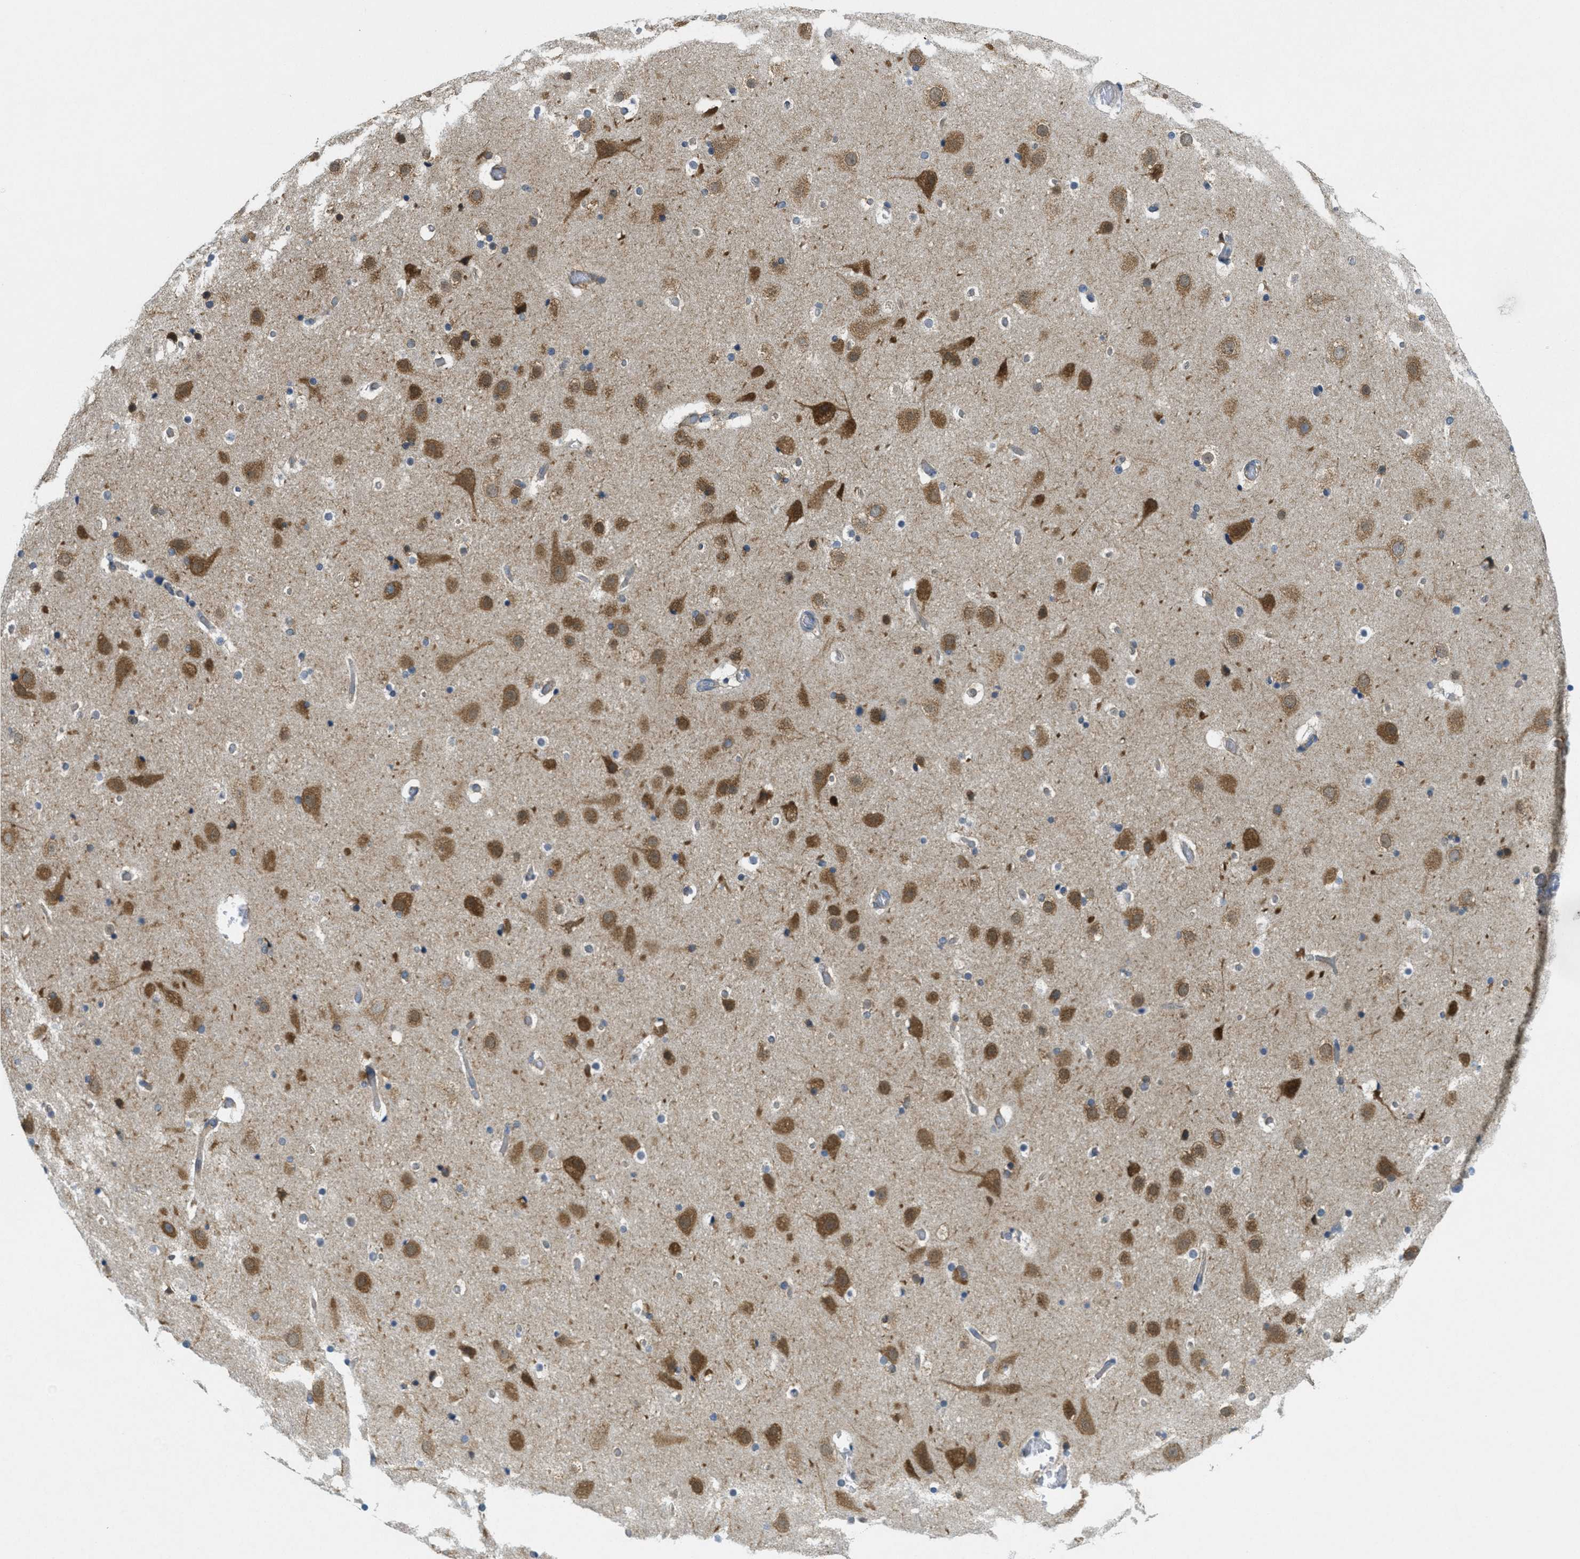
{"staining": {"intensity": "negative", "quantity": "none", "location": "none"}, "tissue": "cerebral cortex", "cell_type": "Endothelial cells", "image_type": "normal", "snomed": [{"axis": "morphology", "description": "Normal tissue, NOS"}, {"axis": "topography", "description": "Cerebral cortex"}], "caption": "Endothelial cells show no significant protein expression in benign cerebral cortex. (IHC, brightfield microscopy, high magnification).", "gene": "ZFYVE9", "patient": {"sex": "male", "age": 57}}